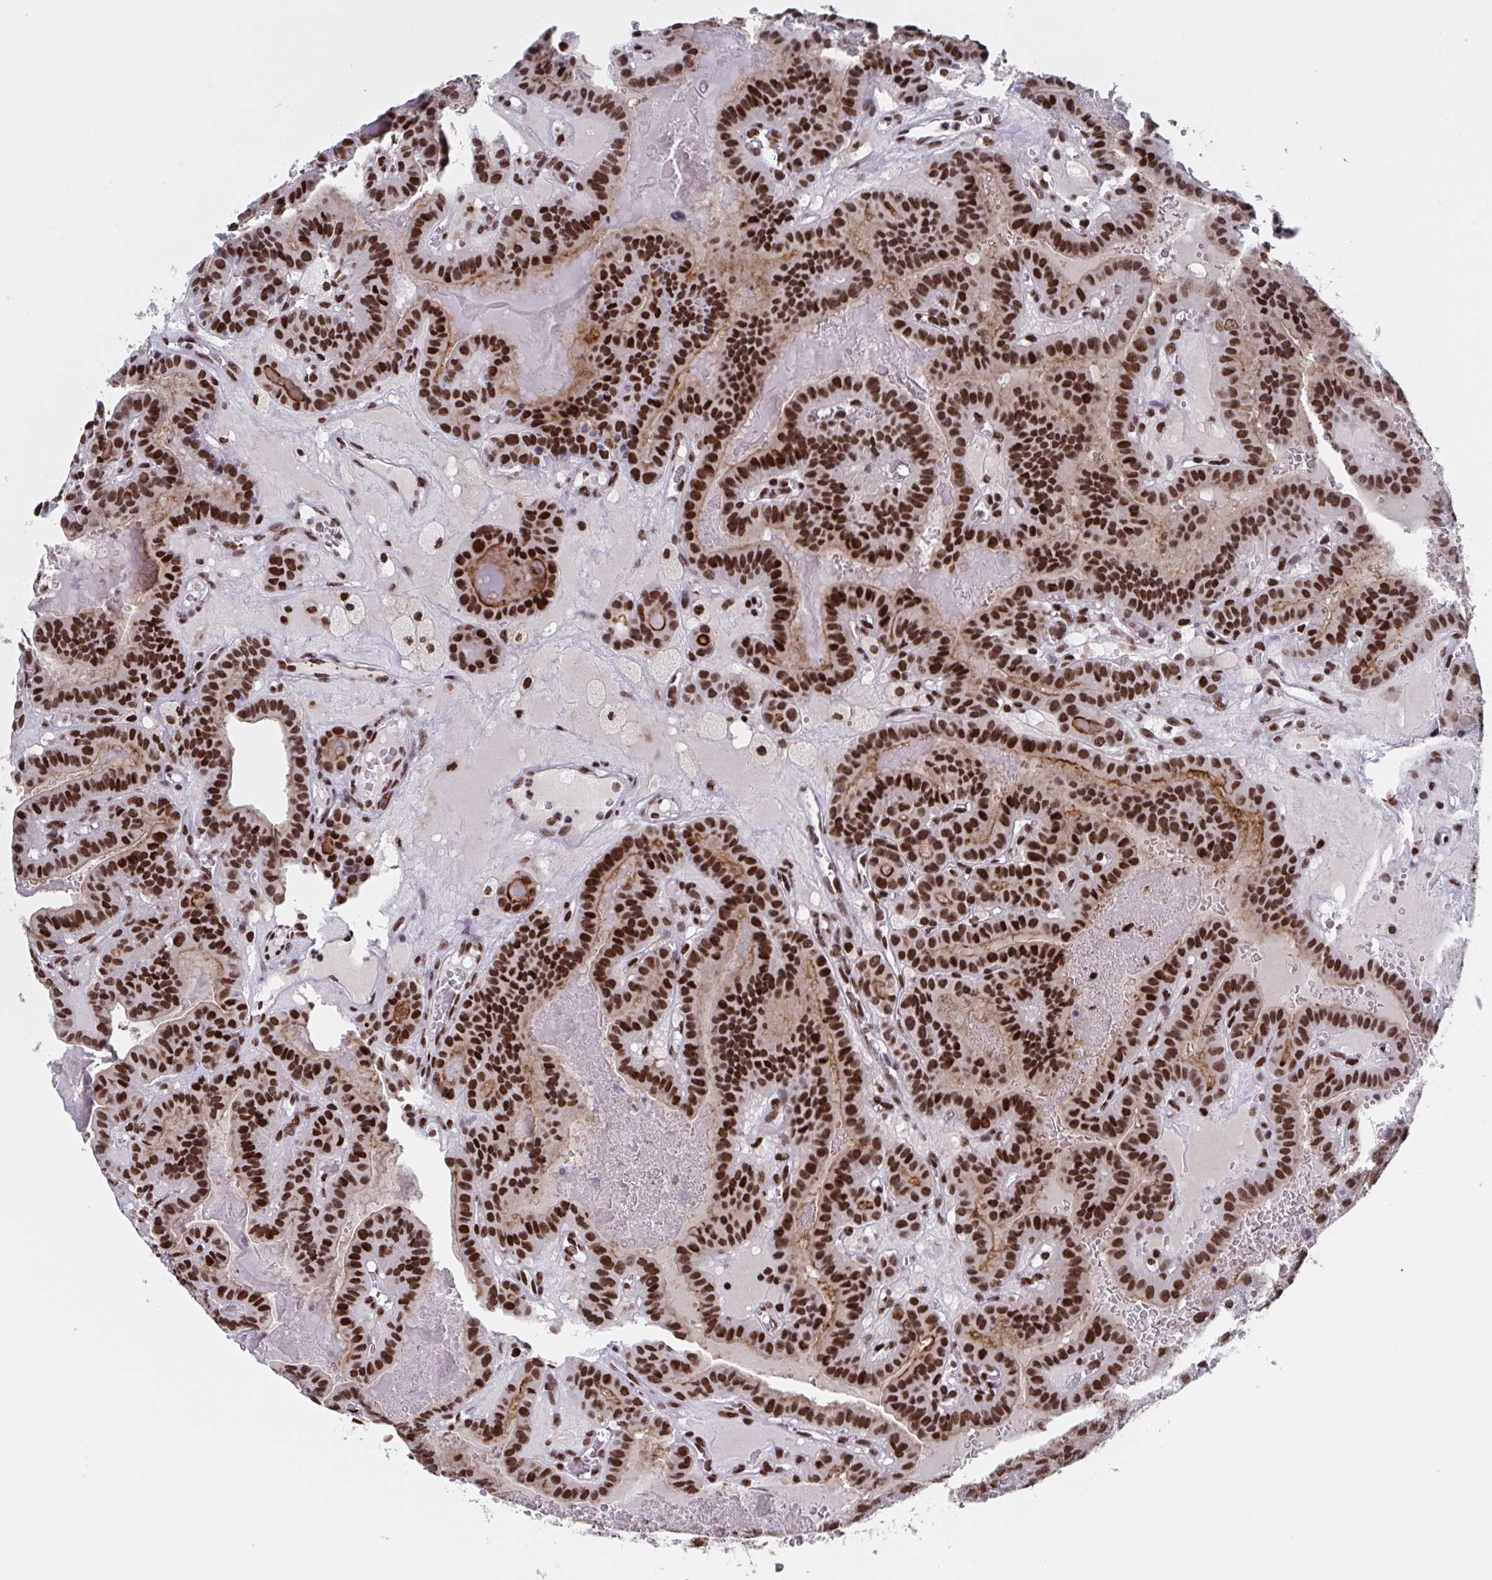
{"staining": {"intensity": "strong", "quantity": ">75%", "location": "nuclear"}, "tissue": "thyroid cancer", "cell_type": "Tumor cells", "image_type": "cancer", "snomed": [{"axis": "morphology", "description": "Papillary adenocarcinoma, NOS"}, {"axis": "topography", "description": "Thyroid gland"}], "caption": "DAB immunohistochemical staining of human thyroid papillary adenocarcinoma demonstrates strong nuclear protein staining in about >75% of tumor cells.", "gene": "ZNF607", "patient": {"sex": "male", "age": 87}}